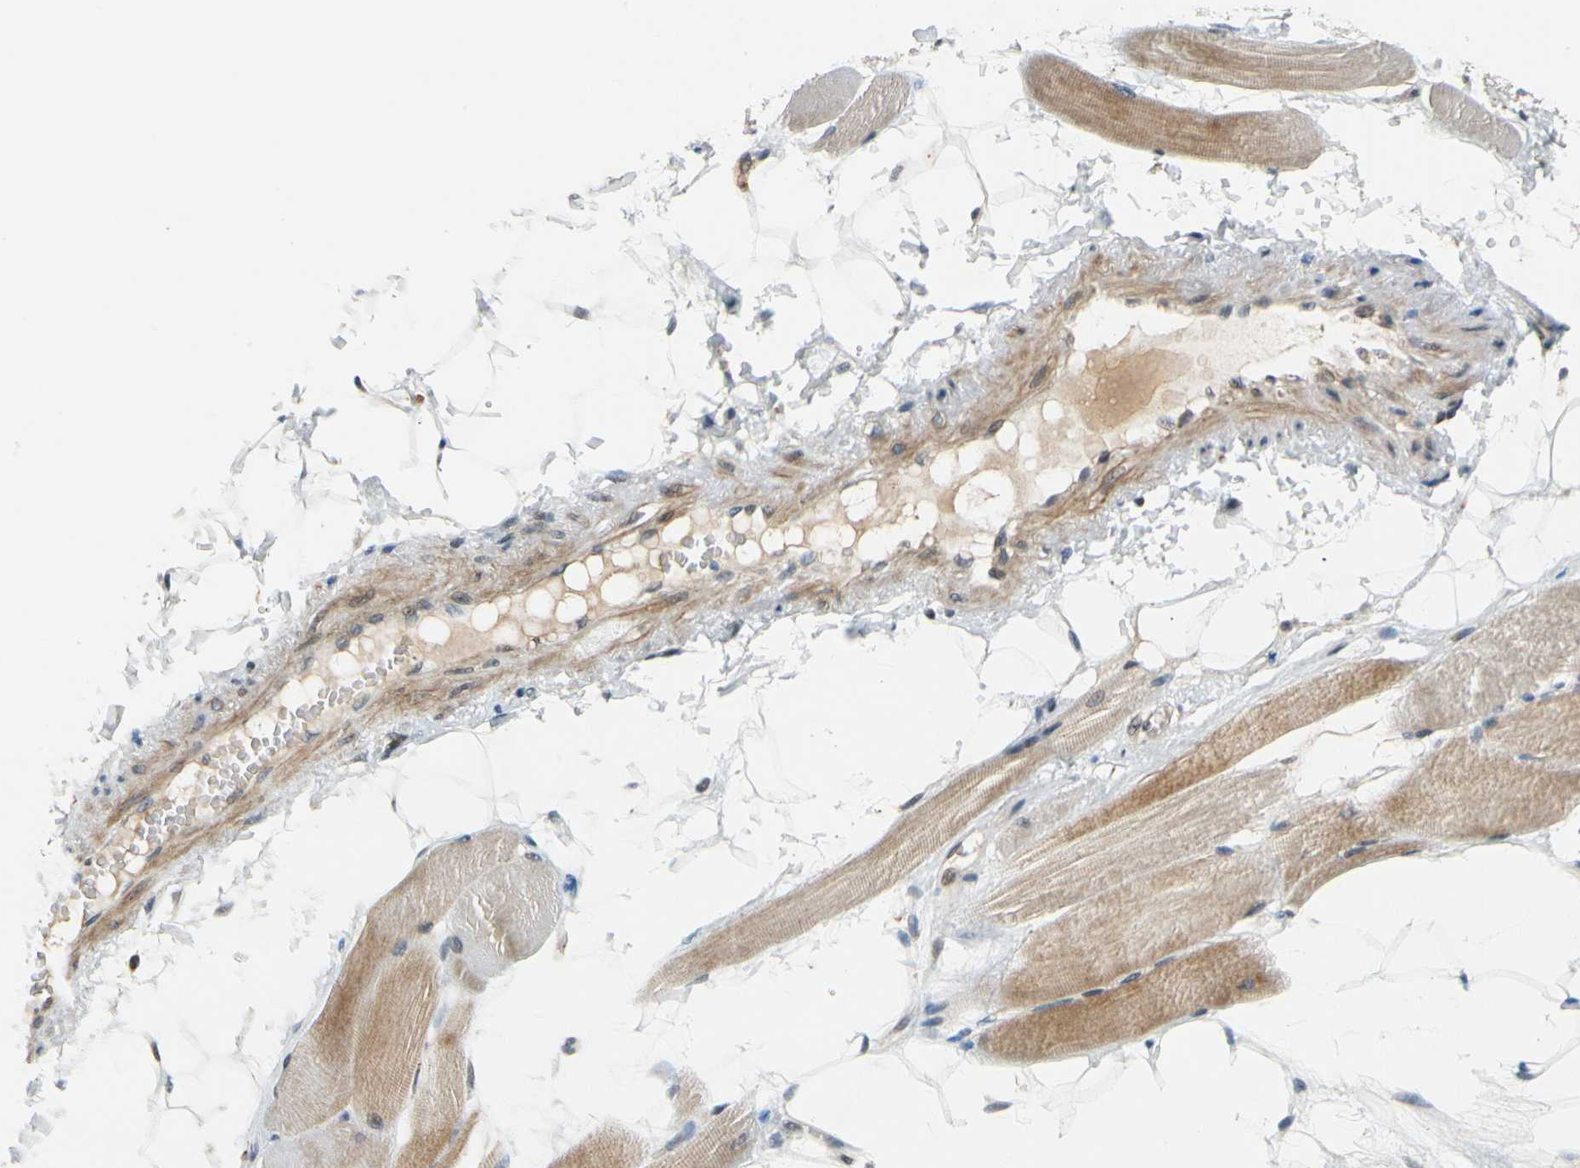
{"staining": {"intensity": "moderate", "quantity": ">75%", "location": "cytoplasmic/membranous"}, "tissue": "skeletal muscle", "cell_type": "Myocytes", "image_type": "normal", "snomed": [{"axis": "morphology", "description": "Normal tissue, NOS"}, {"axis": "topography", "description": "Skeletal muscle"}, {"axis": "topography", "description": "Peripheral nerve tissue"}], "caption": "Myocytes exhibit medium levels of moderate cytoplasmic/membranous expression in approximately >75% of cells in benign human skeletal muscle. The staining was performed using DAB, with brown indicating positive protein expression. Nuclei are stained blue with hematoxylin.", "gene": "POGZ", "patient": {"sex": "female", "age": 84}}